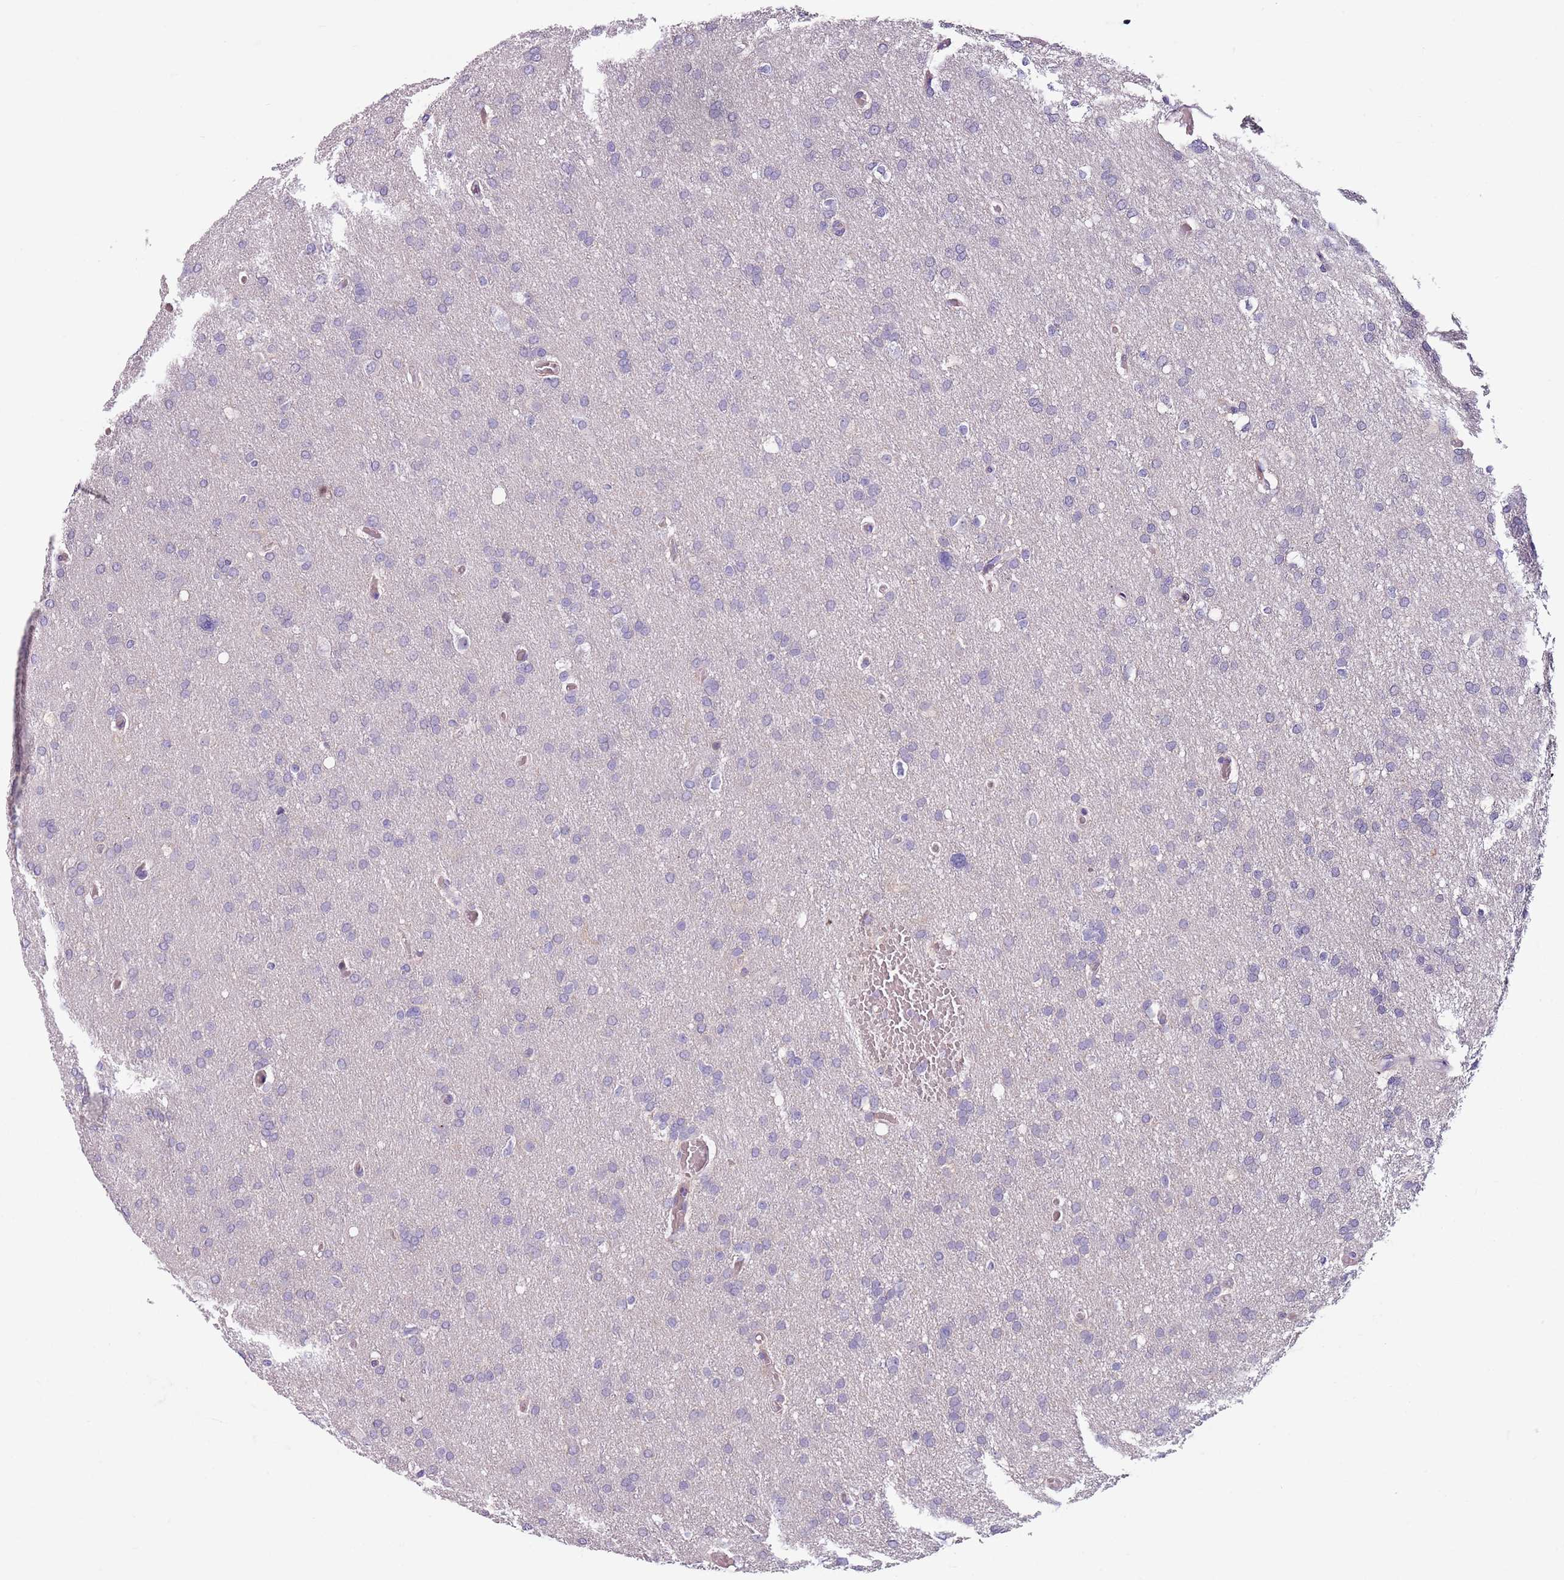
{"staining": {"intensity": "negative", "quantity": "none", "location": "none"}, "tissue": "glioma", "cell_type": "Tumor cells", "image_type": "cancer", "snomed": [{"axis": "morphology", "description": "Glioma, malignant, High grade"}, {"axis": "topography", "description": "Cerebral cortex"}], "caption": "Image shows no protein staining in tumor cells of glioma tissue.", "gene": "SPESP1", "patient": {"sex": "female", "age": 36}}